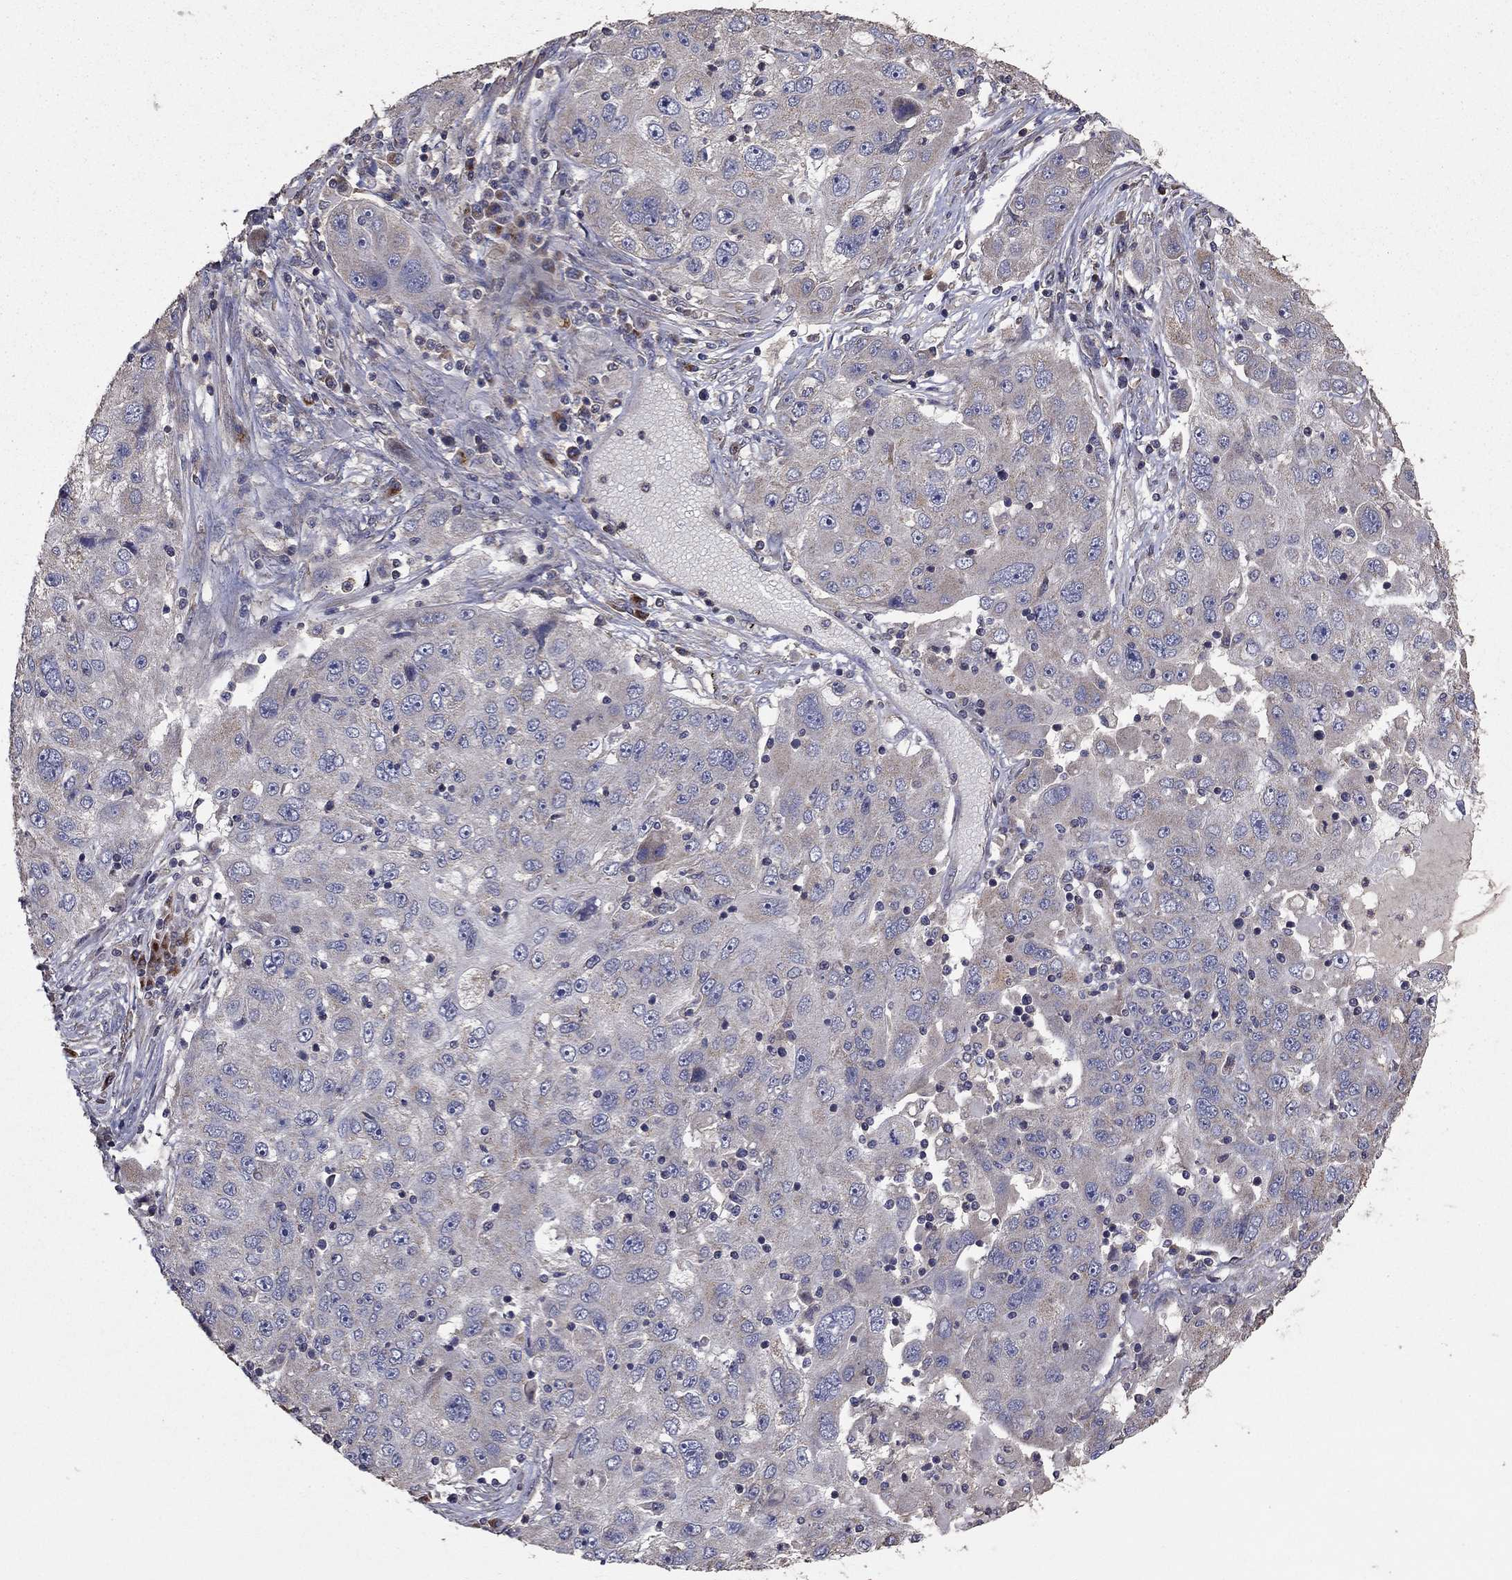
{"staining": {"intensity": "negative", "quantity": "none", "location": "none"}, "tissue": "stomach cancer", "cell_type": "Tumor cells", "image_type": "cancer", "snomed": [{"axis": "morphology", "description": "Adenocarcinoma, NOS"}, {"axis": "topography", "description": "Stomach"}], "caption": "A high-resolution photomicrograph shows immunohistochemistry staining of stomach cancer (adenocarcinoma), which displays no significant positivity in tumor cells. (Brightfield microscopy of DAB (3,3'-diaminobenzidine) IHC at high magnification).", "gene": "FLT4", "patient": {"sex": "male", "age": 56}}